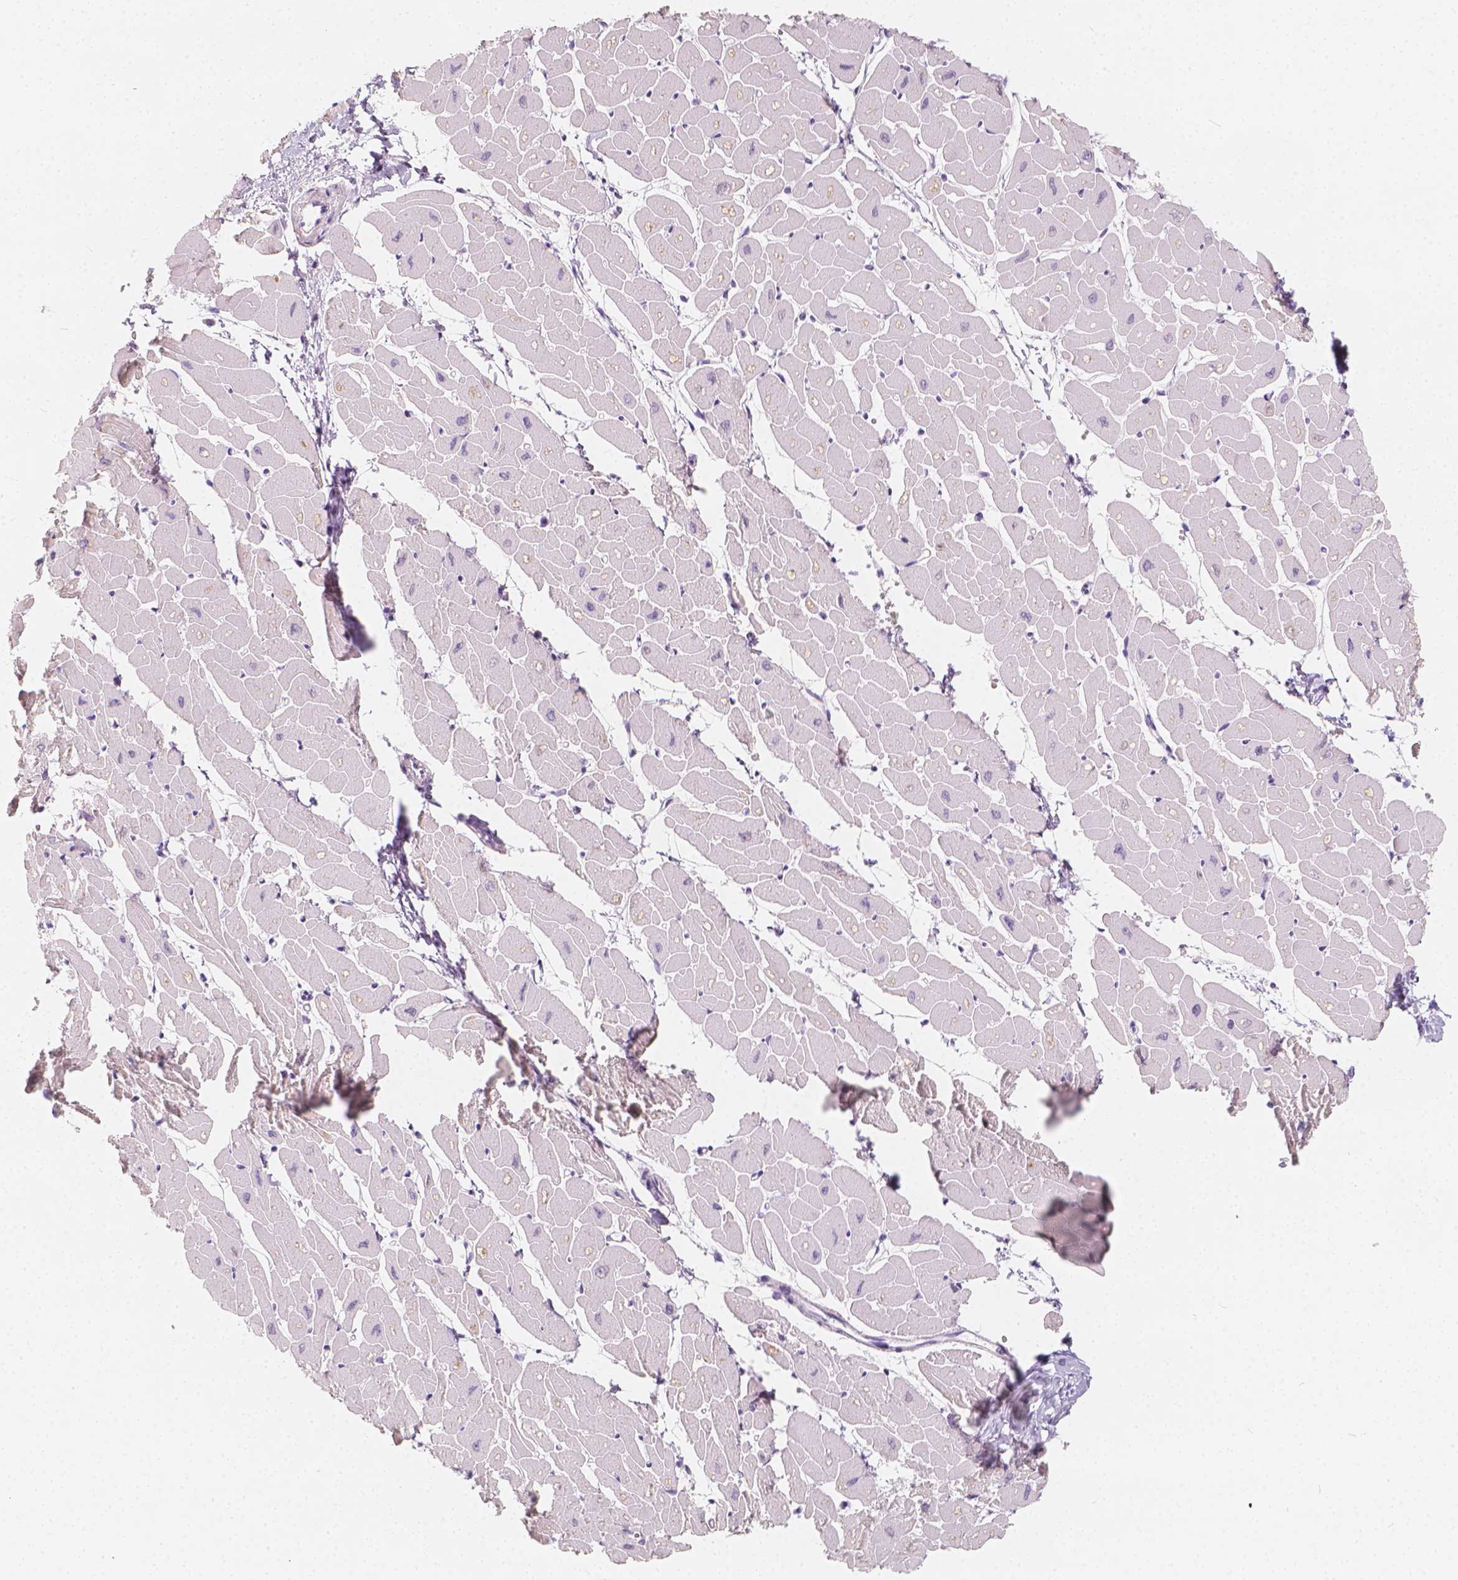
{"staining": {"intensity": "weak", "quantity": "25%-75%", "location": "cytoplasmic/membranous,nuclear"}, "tissue": "heart muscle", "cell_type": "Cardiomyocytes", "image_type": "normal", "snomed": [{"axis": "morphology", "description": "Normal tissue, NOS"}, {"axis": "topography", "description": "Heart"}], "caption": "Protein expression analysis of unremarkable human heart muscle reveals weak cytoplasmic/membranous,nuclear expression in about 25%-75% of cardiomyocytes. The staining was performed using DAB to visualize the protein expression in brown, while the nuclei were stained in blue with hematoxylin (Magnification: 20x).", "gene": "RBFOX1", "patient": {"sex": "male", "age": 57}}